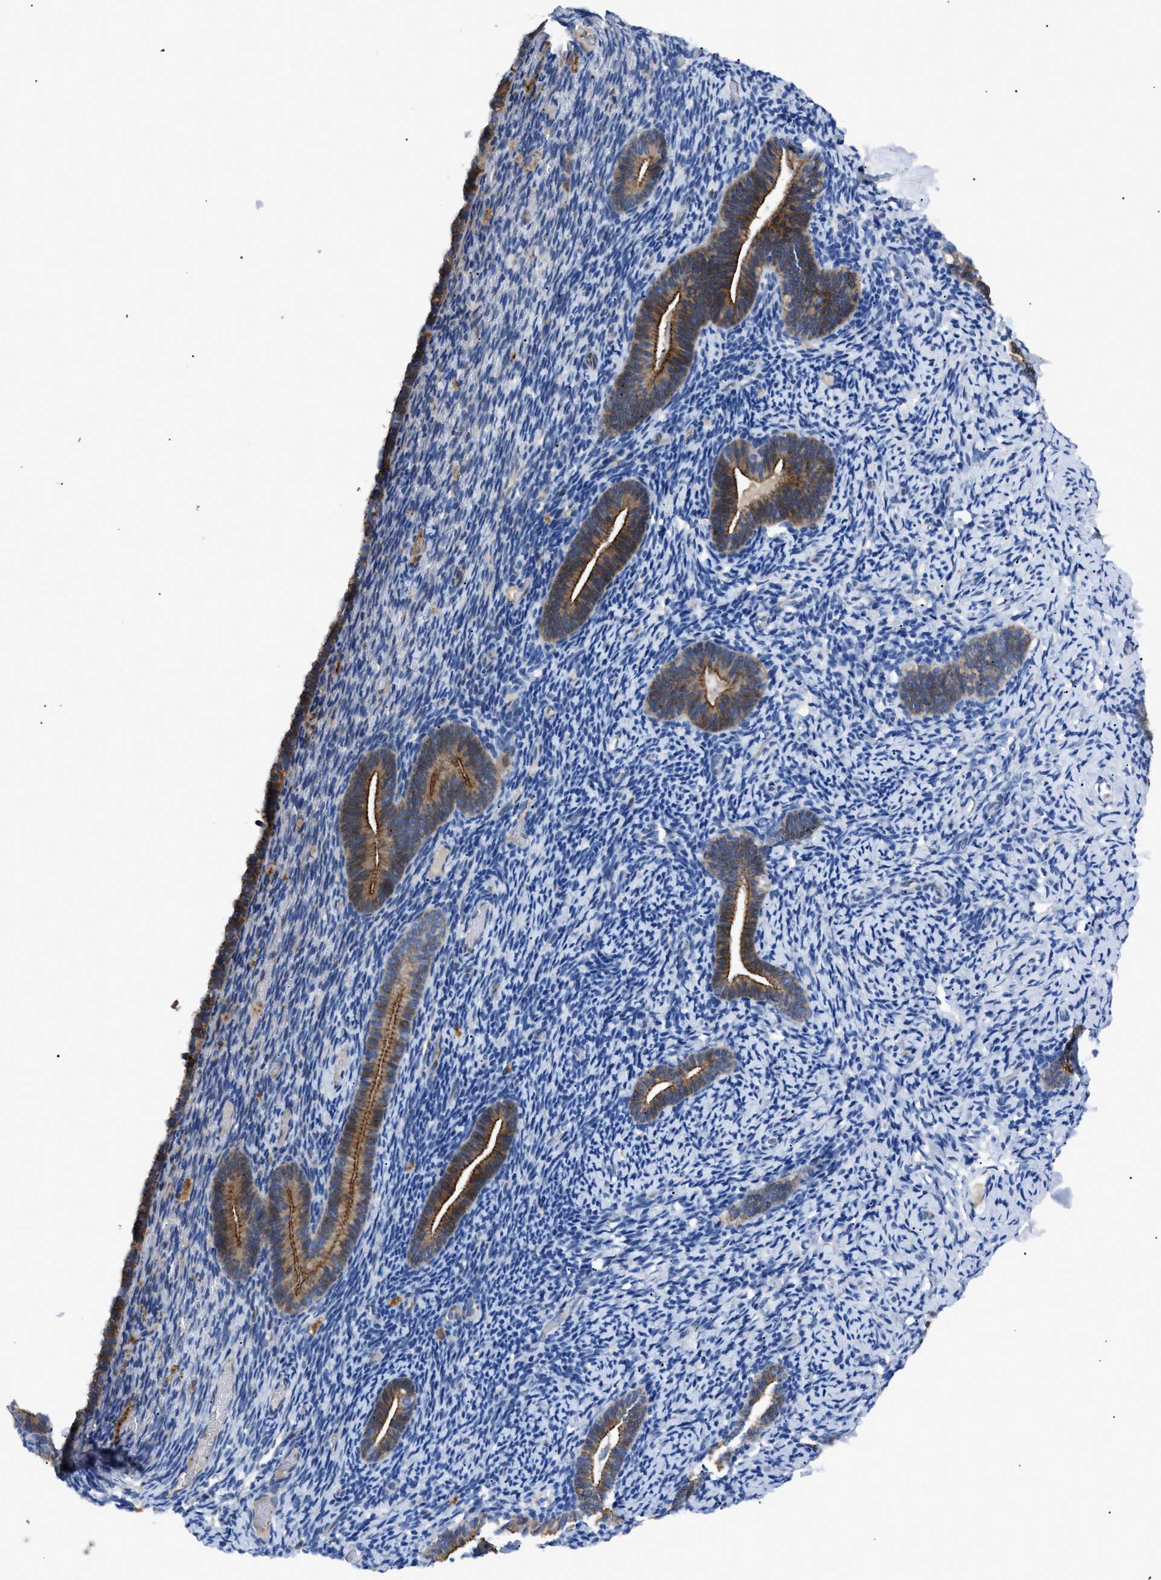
{"staining": {"intensity": "negative", "quantity": "none", "location": "none"}, "tissue": "endometrium", "cell_type": "Cells in endometrial stroma", "image_type": "normal", "snomed": [{"axis": "morphology", "description": "Normal tissue, NOS"}, {"axis": "topography", "description": "Endometrium"}], "caption": "This image is of unremarkable endometrium stained with IHC to label a protein in brown with the nuclei are counter-stained blue. There is no positivity in cells in endometrial stroma. (DAB (3,3'-diaminobenzidine) immunohistochemistry, high magnification).", "gene": "ZDHHC24", "patient": {"sex": "female", "age": 51}}